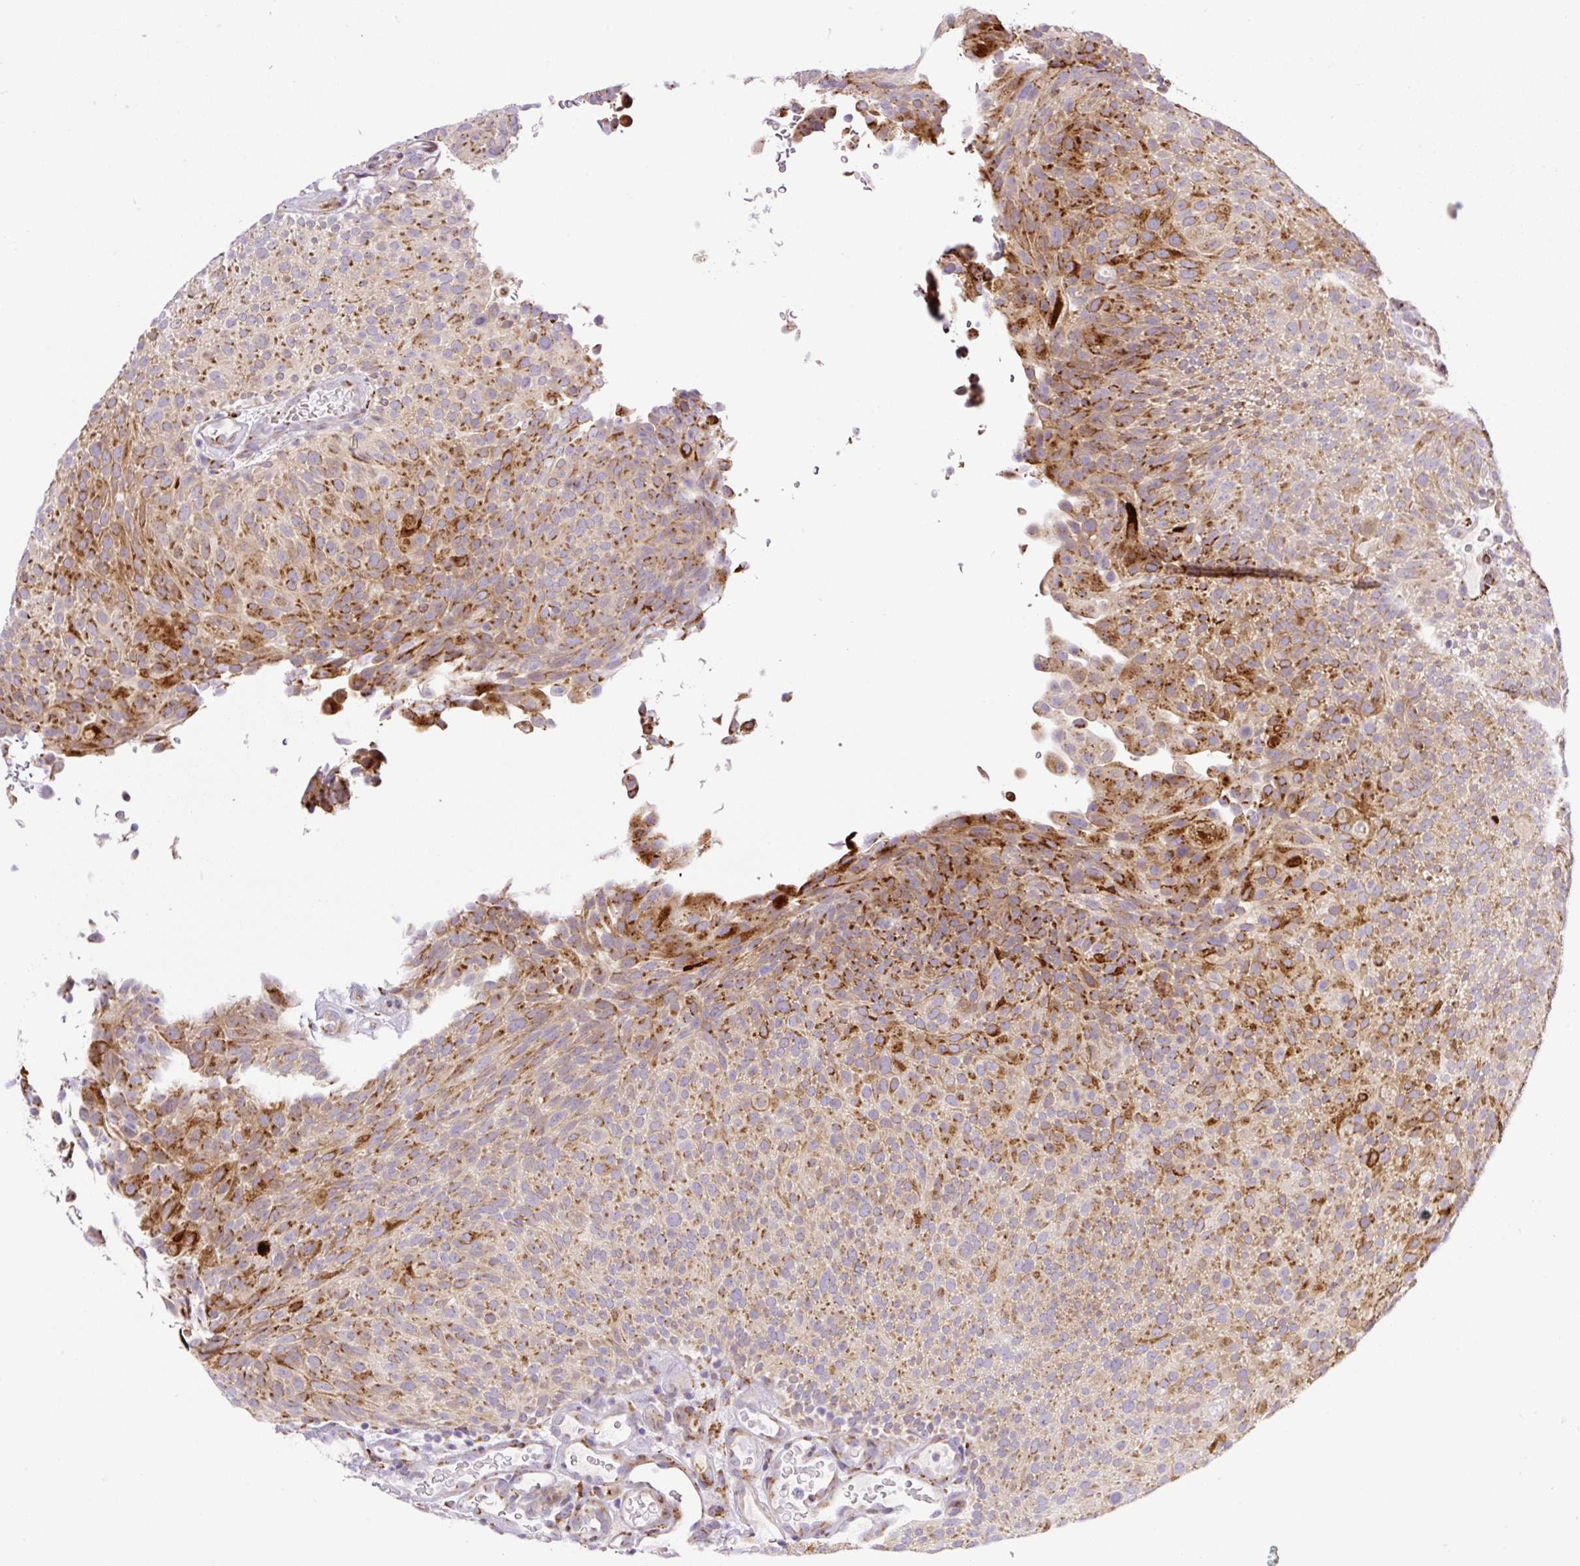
{"staining": {"intensity": "strong", "quantity": ">75%", "location": "cytoplasmic/membranous"}, "tissue": "urothelial cancer", "cell_type": "Tumor cells", "image_type": "cancer", "snomed": [{"axis": "morphology", "description": "Urothelial carcinoma, Low grade"}, {"axis": "topography", "description": "Urinary bladder"}], "caption": "Immunohistochemistry image of urothelial cancer stained for a protein (brown), which shows high levels of strong cytoplasmic/membranous staining in approximately >75% of tumor cells.", "gene": "RAB30", "patient": {"sex": "male", "age": 78}}